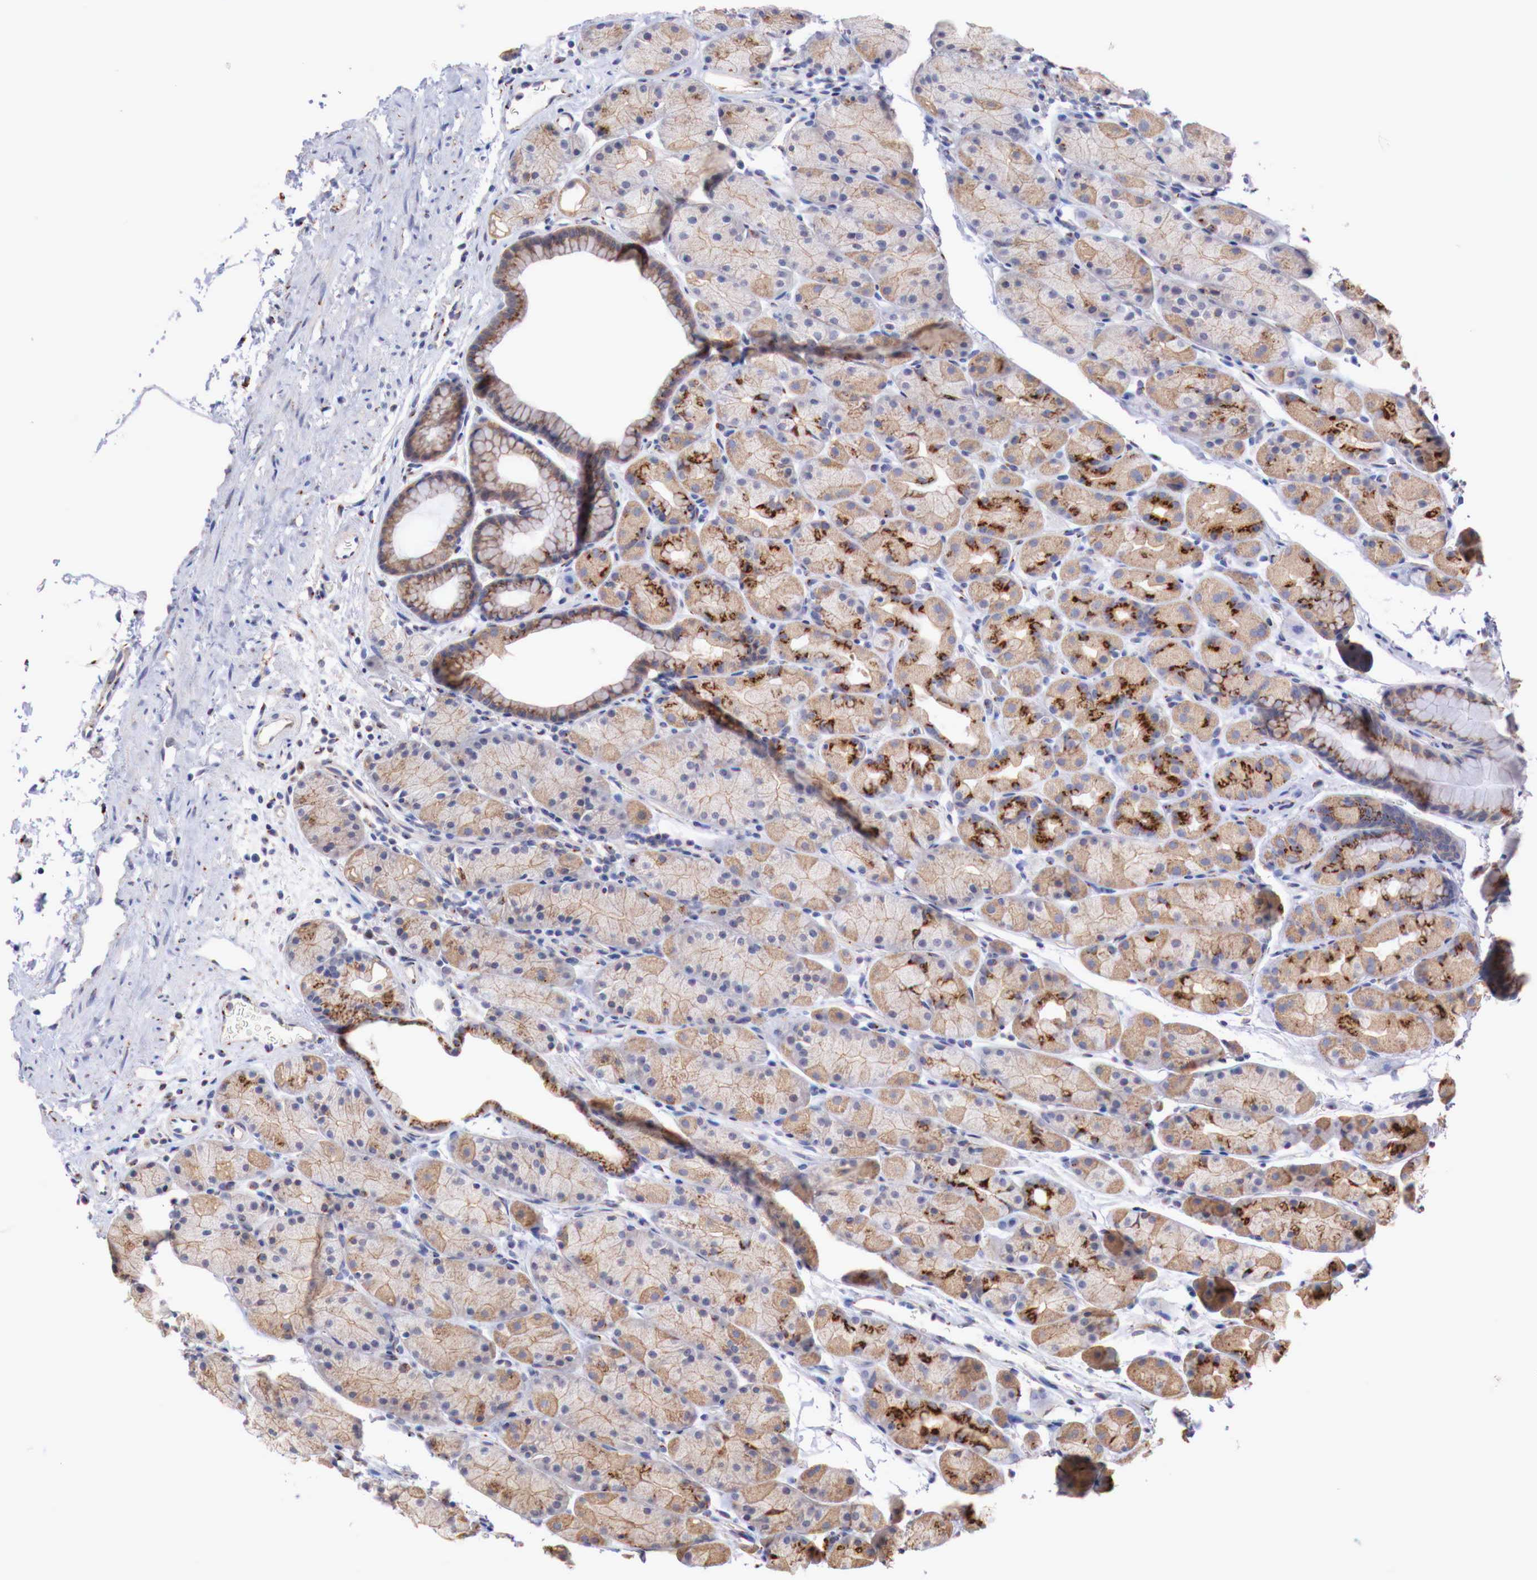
{"staining": {"intensity": "moderate", "quantity": ">75%", "location": "cytoplasmic/membranous"}, "tissue": "stomach", "cell_type": "Glandular cells", "image_type": "normal", "snomed": [{"axis": "morphology", "description": "Adenocarcinoma, NOS"}, {"axis": "topography", "description": "Stomach, upper"}], "caption": "An IHC histopathology image of benign tissue is shown. Protein staining in brown shows moderate cytoplasmic/membranous positivity in stomach within glandular cells. (IHC, brightfield microscopy, high magnification).", "gene": "SYAP1", "patient": {"sex": "male", "age": 47}}